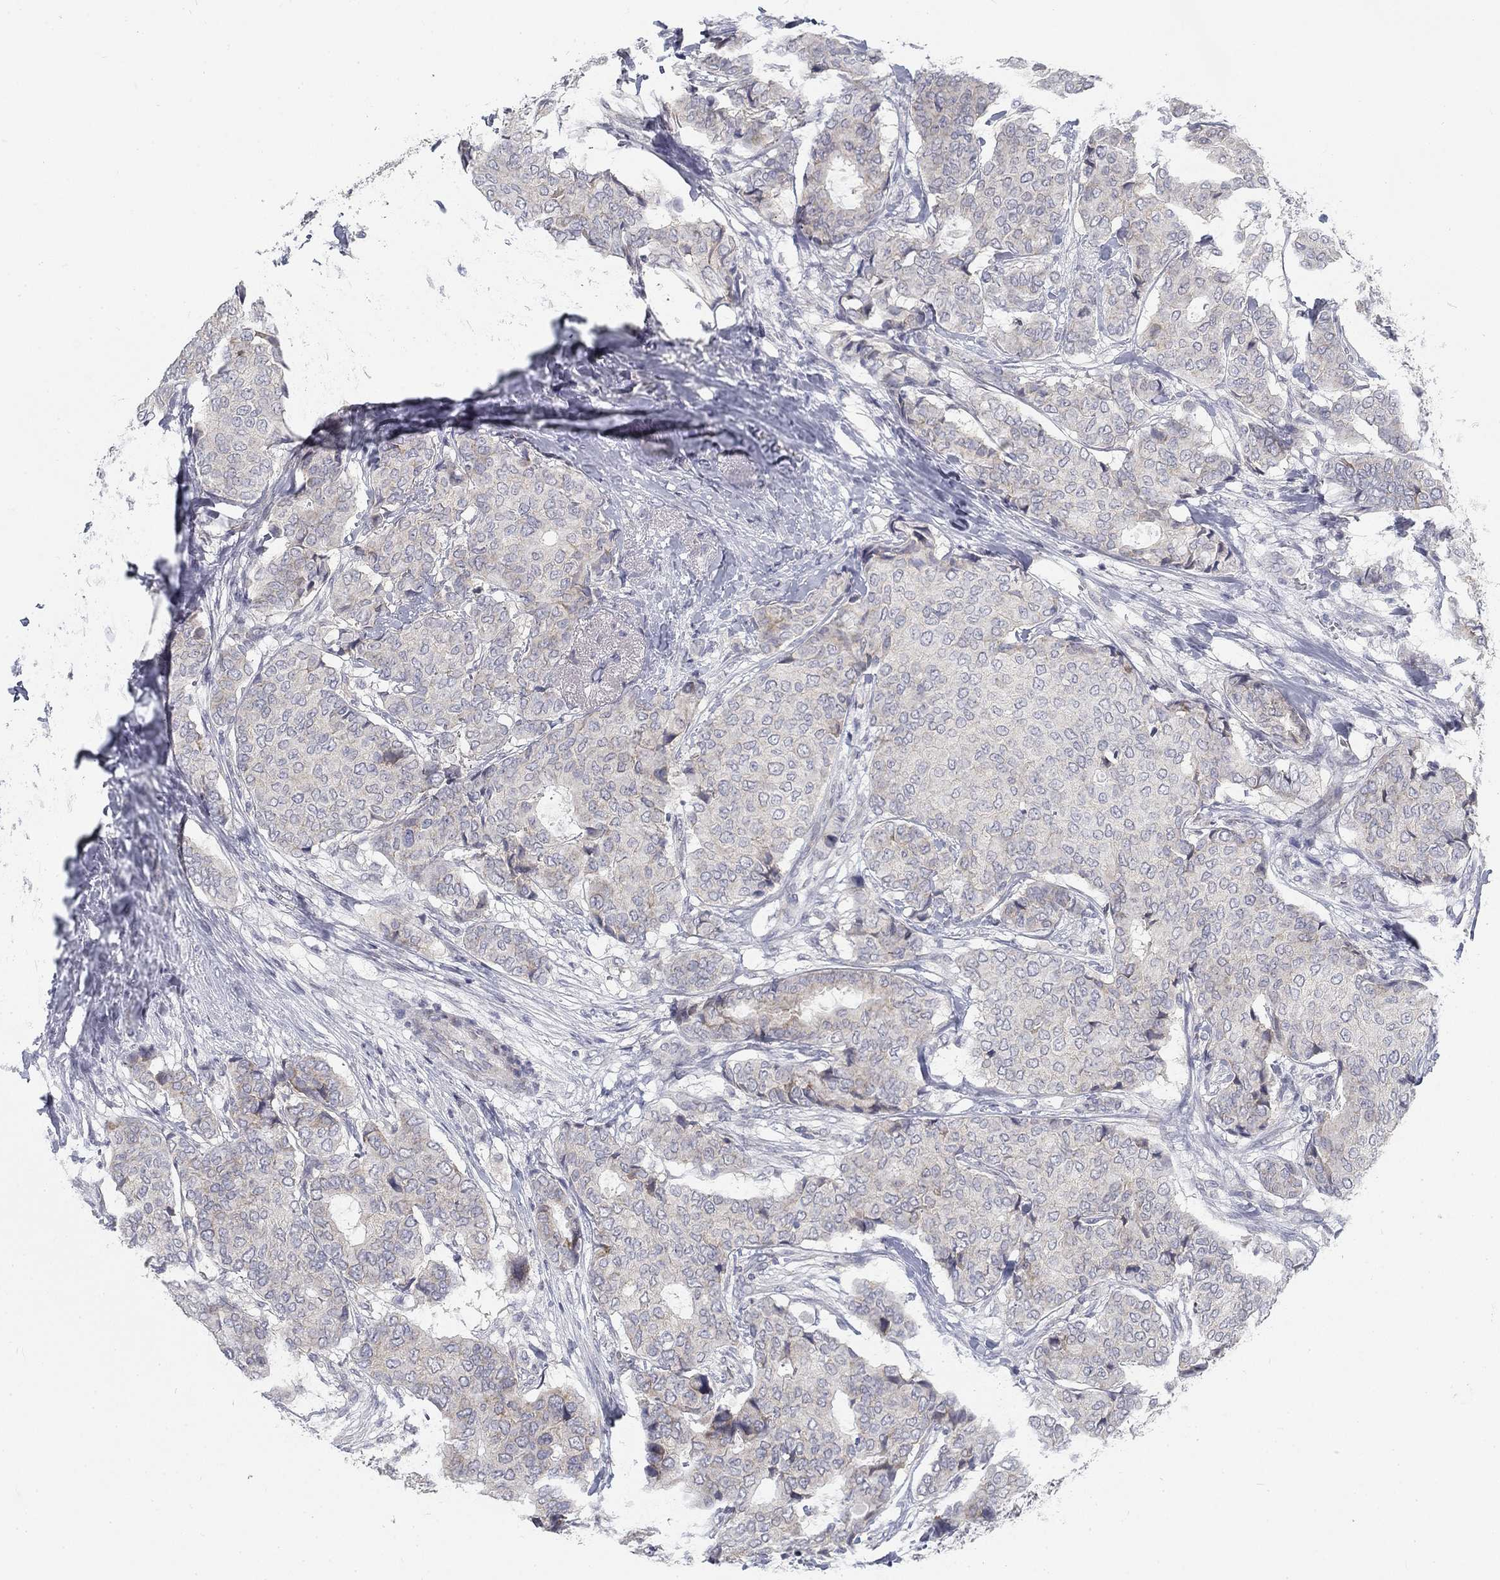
{"staining": {"intensity": "weak", "quantity": "<25%", "location": "cytoplasmic/membranous"}, "tissue": "breast cancer", "cell_type": "Tumor cells", "image_type": "cancer", "snomed": [{"axis": "morphology", "description": "Duct carcinoma"}, {"axis": "topography", "description": "Breast"}], "caption": "DAB (3,3'-diaminobenzidine) immunohistochemical staining of breast cancer (infiltrating ductal carcinoma) displays no significant positivity in tumor cells. (Brightfield microscopy of DAB (3,3'-diaminobenzidine) immunohistochemistry (IHC) at high magnification).", "gene": "ATP1A3", "patient": {"sex": "female", "age": 75}}